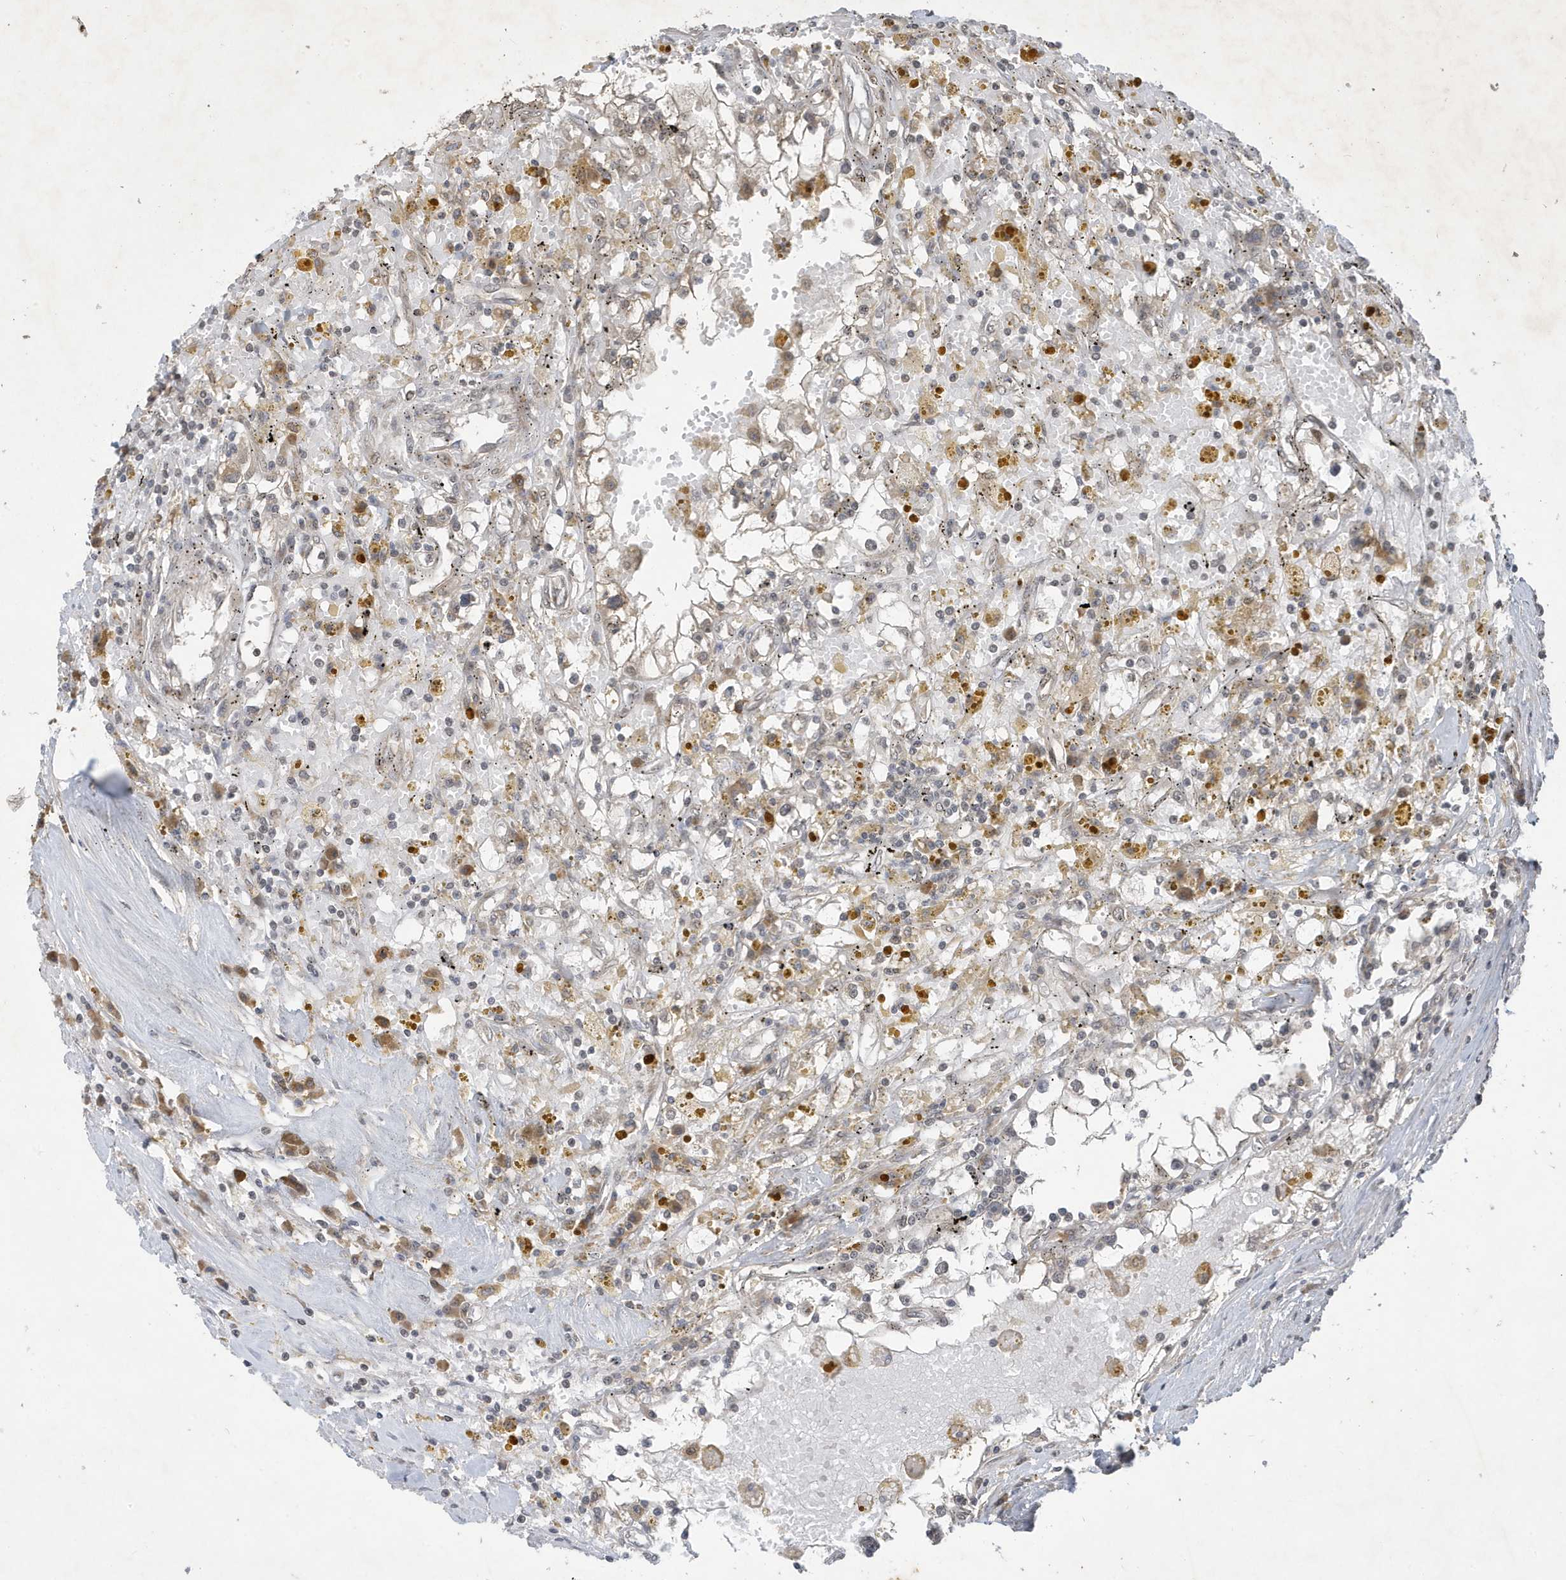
{"staining": {"intensity": "weak", "quantity": "<25%", "location": "cytoplasmic/membranous"}, "tissue": "renal cancer", "cell_type": "Tumor cells", "image_type": "cancer", "snomed": [{"axis": "morphology", "description": "Adenocarcinoma, NOS"}, {"axis": "topography", "description": "Kidney"}], "caption": "This is an immunohistochemistry (IHC) image of renal cancer. There is no staining in tumor cells.", "gene": "STX10", "patient": {"sex": "male", "age": 56}}